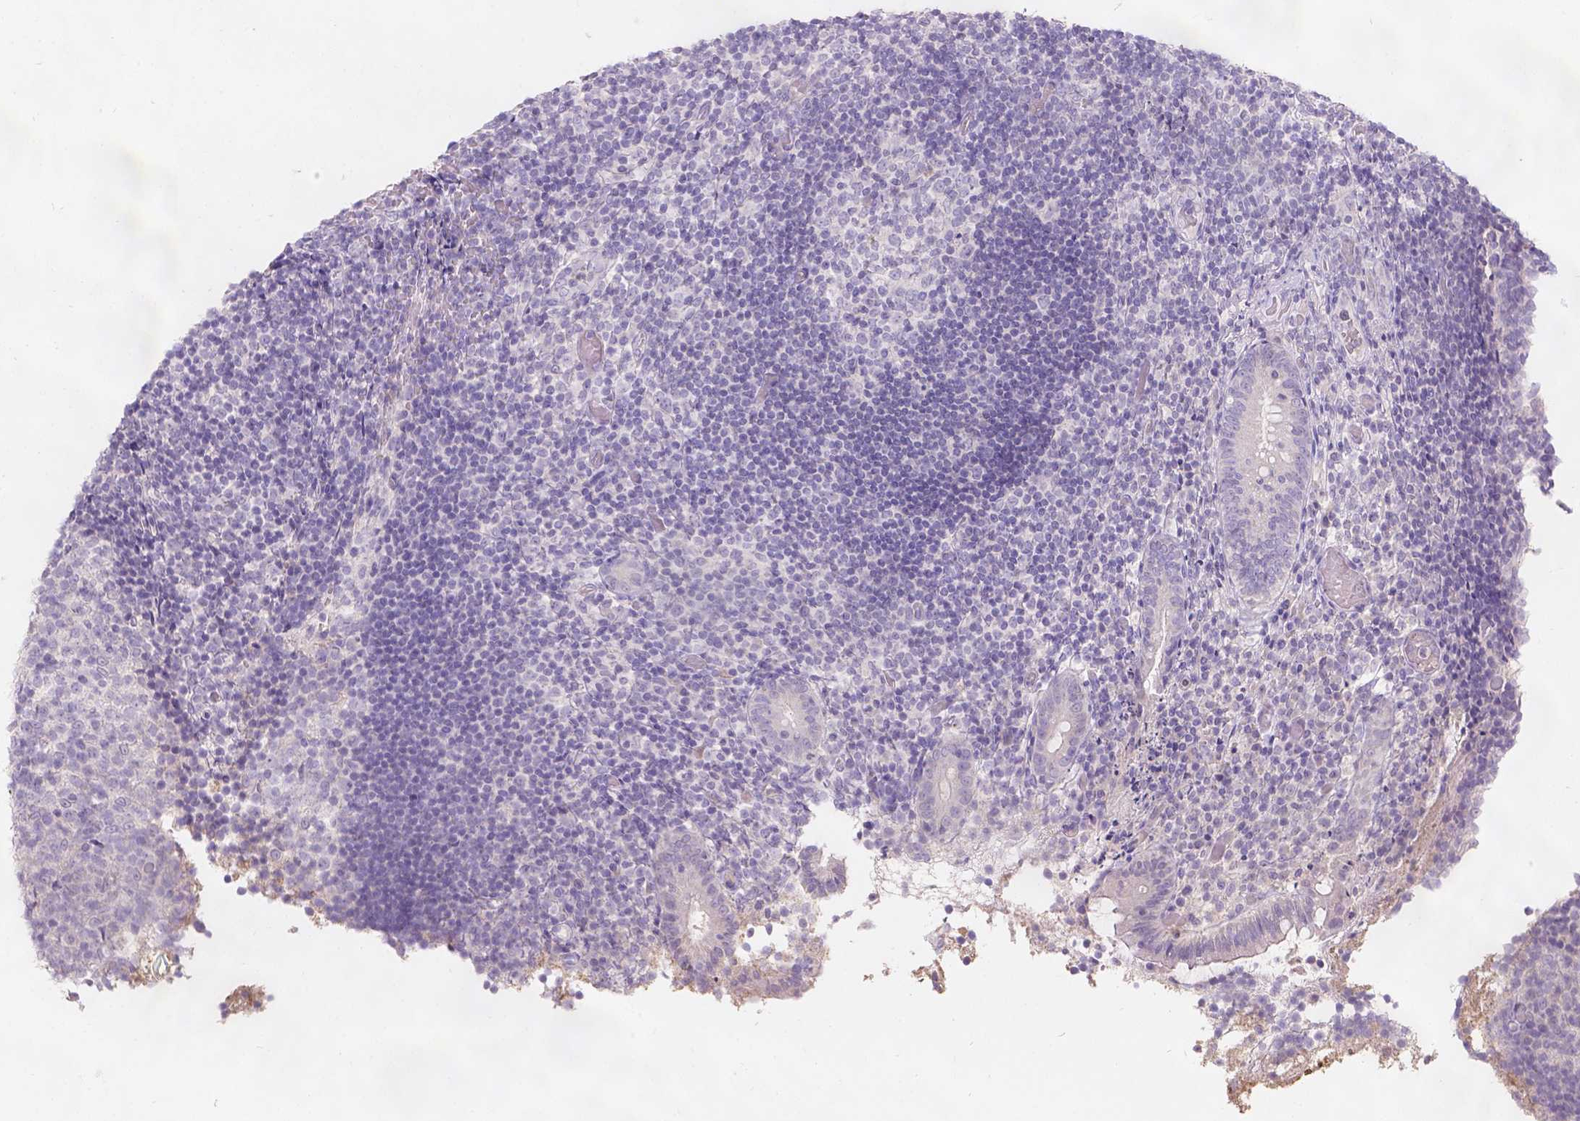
{"staining": {"intensity": "negative", "quantity": "none", "location": "none"}, "tissue": "appendix", "cell_type": "Glandular cells", "image_type": "normal", "snomed": [{"axis": "morphology", "description": "Normal tissue, NOS"}, {"axis": "topography", "description": "Appendix"}], "caption": "A high-resolution photomicrograph shows IHC staining of unremarkable appendix, which displays no significant staining in glandular cells. (DAB (3,3'-diaminobenzidine) immunohistochemistry, high magnification).", "gene": "DCAF4L1", "patient": {"sex": "female", "age": 32}}